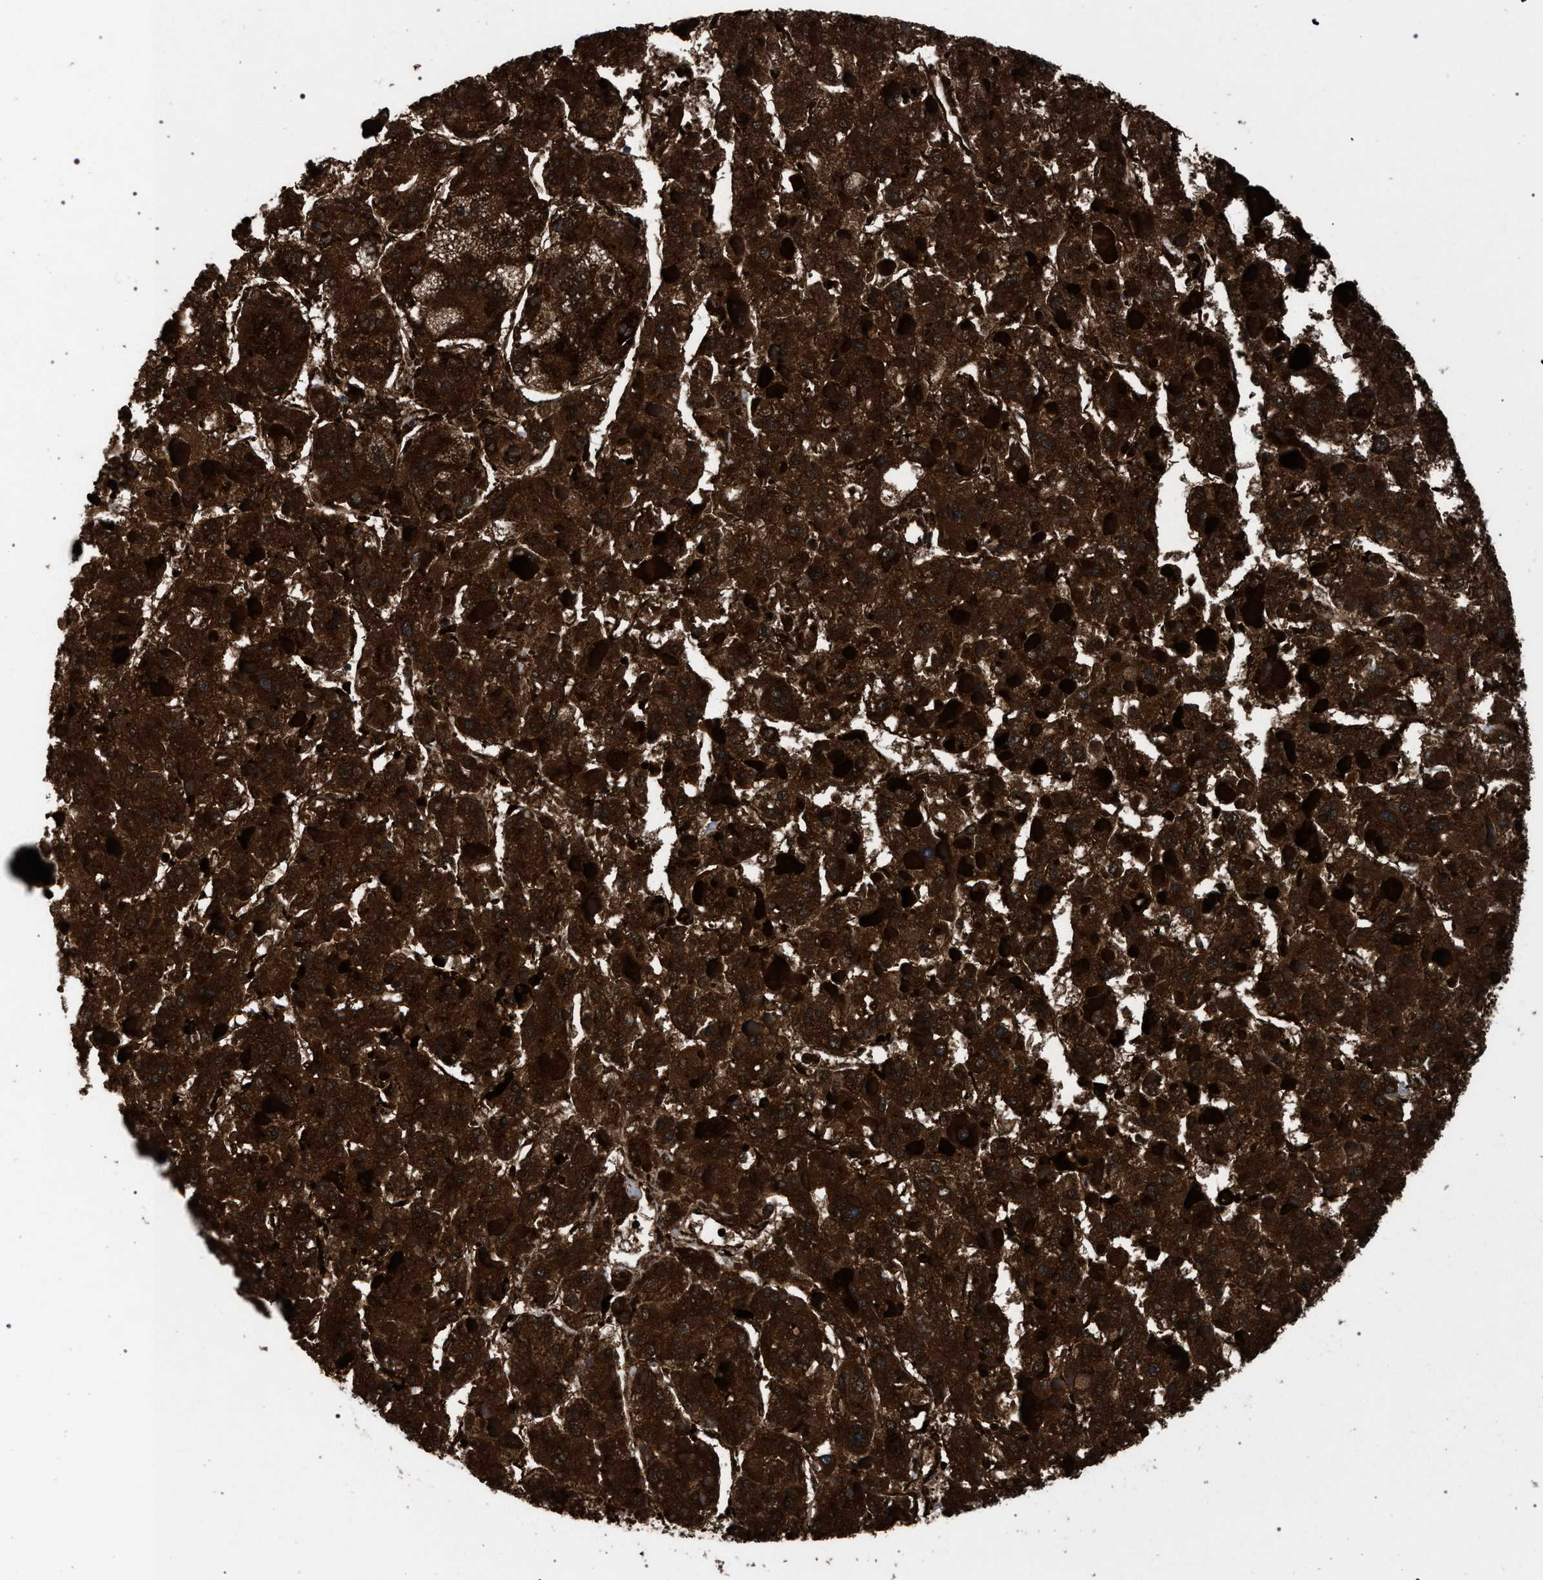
{"staining": {"intensity": "strong", "quantity": ">75%", "location": "cytoplasmic/membranous"}, "tissue": "liver cancer", "cell_type": "Tumor cells", "image_type": "cancer", "snomed": [{"axis": "morphology", "description": "Carcinoma, Hepatocellular, NOS"}, {"axis": "topography", "description": "Liver"}], "caption": "Liver cancer (hepatocellular carcinoma) stained with DAB immunohistochemistry (IHC) reveals high levels of strong cytoplasmic/membranous staining in about >75% of tumor cells. (DAB (3,3'-diaminobenzidine) IHC with brightfield microscopy, high magnification).", "gene": "CRYZ", "patient": {"sex": "female", "age": 73}}